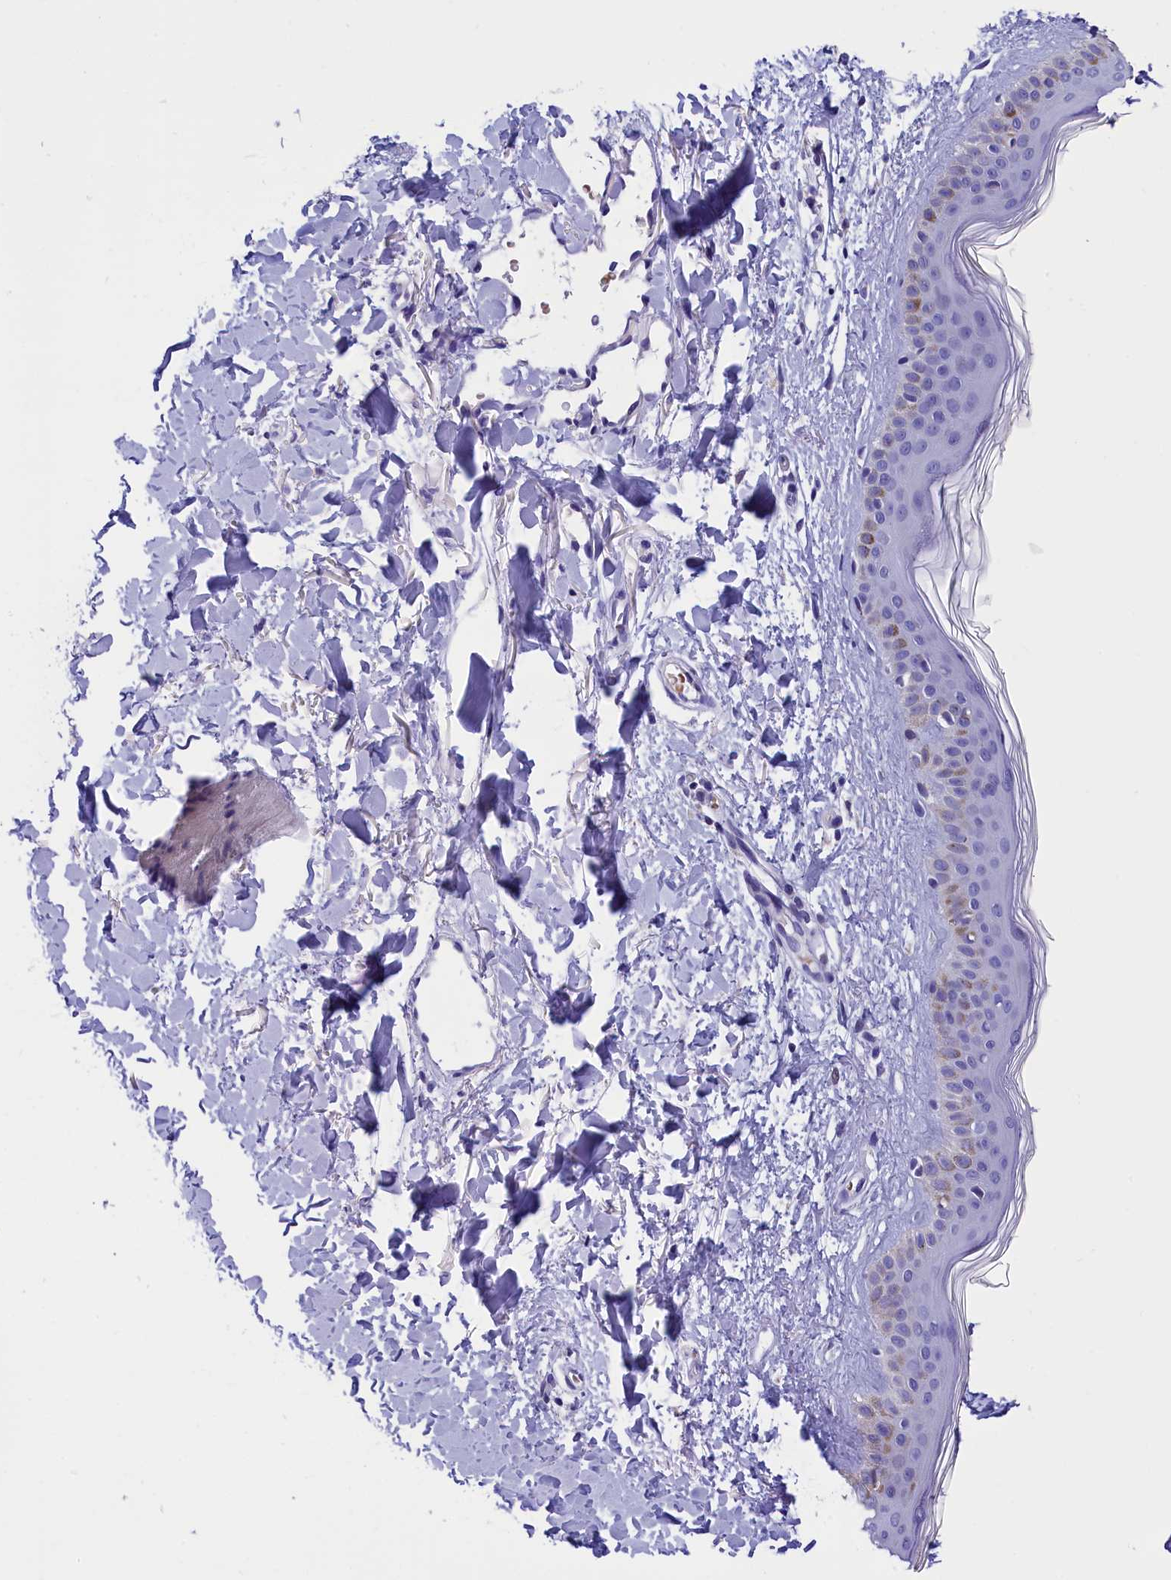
{"staining": {"intensity": "negative", "quantity": "none", "location": "none"}, "tissue": "skin", "cell_type": "Fibroblasts", "image_type": "normal", "snomed": [{"axis": "morphology", "description": "Normal tissue, NOS"}, {"axis": "topography", "description": "Skin"}], "caption": "A high-resolution image shows immunohistochemistry staining of benign skin, which reveals no significant staining in fibroblasts.", "gene": "ABAT", "patient": {"sex": "female", "age": 58}}